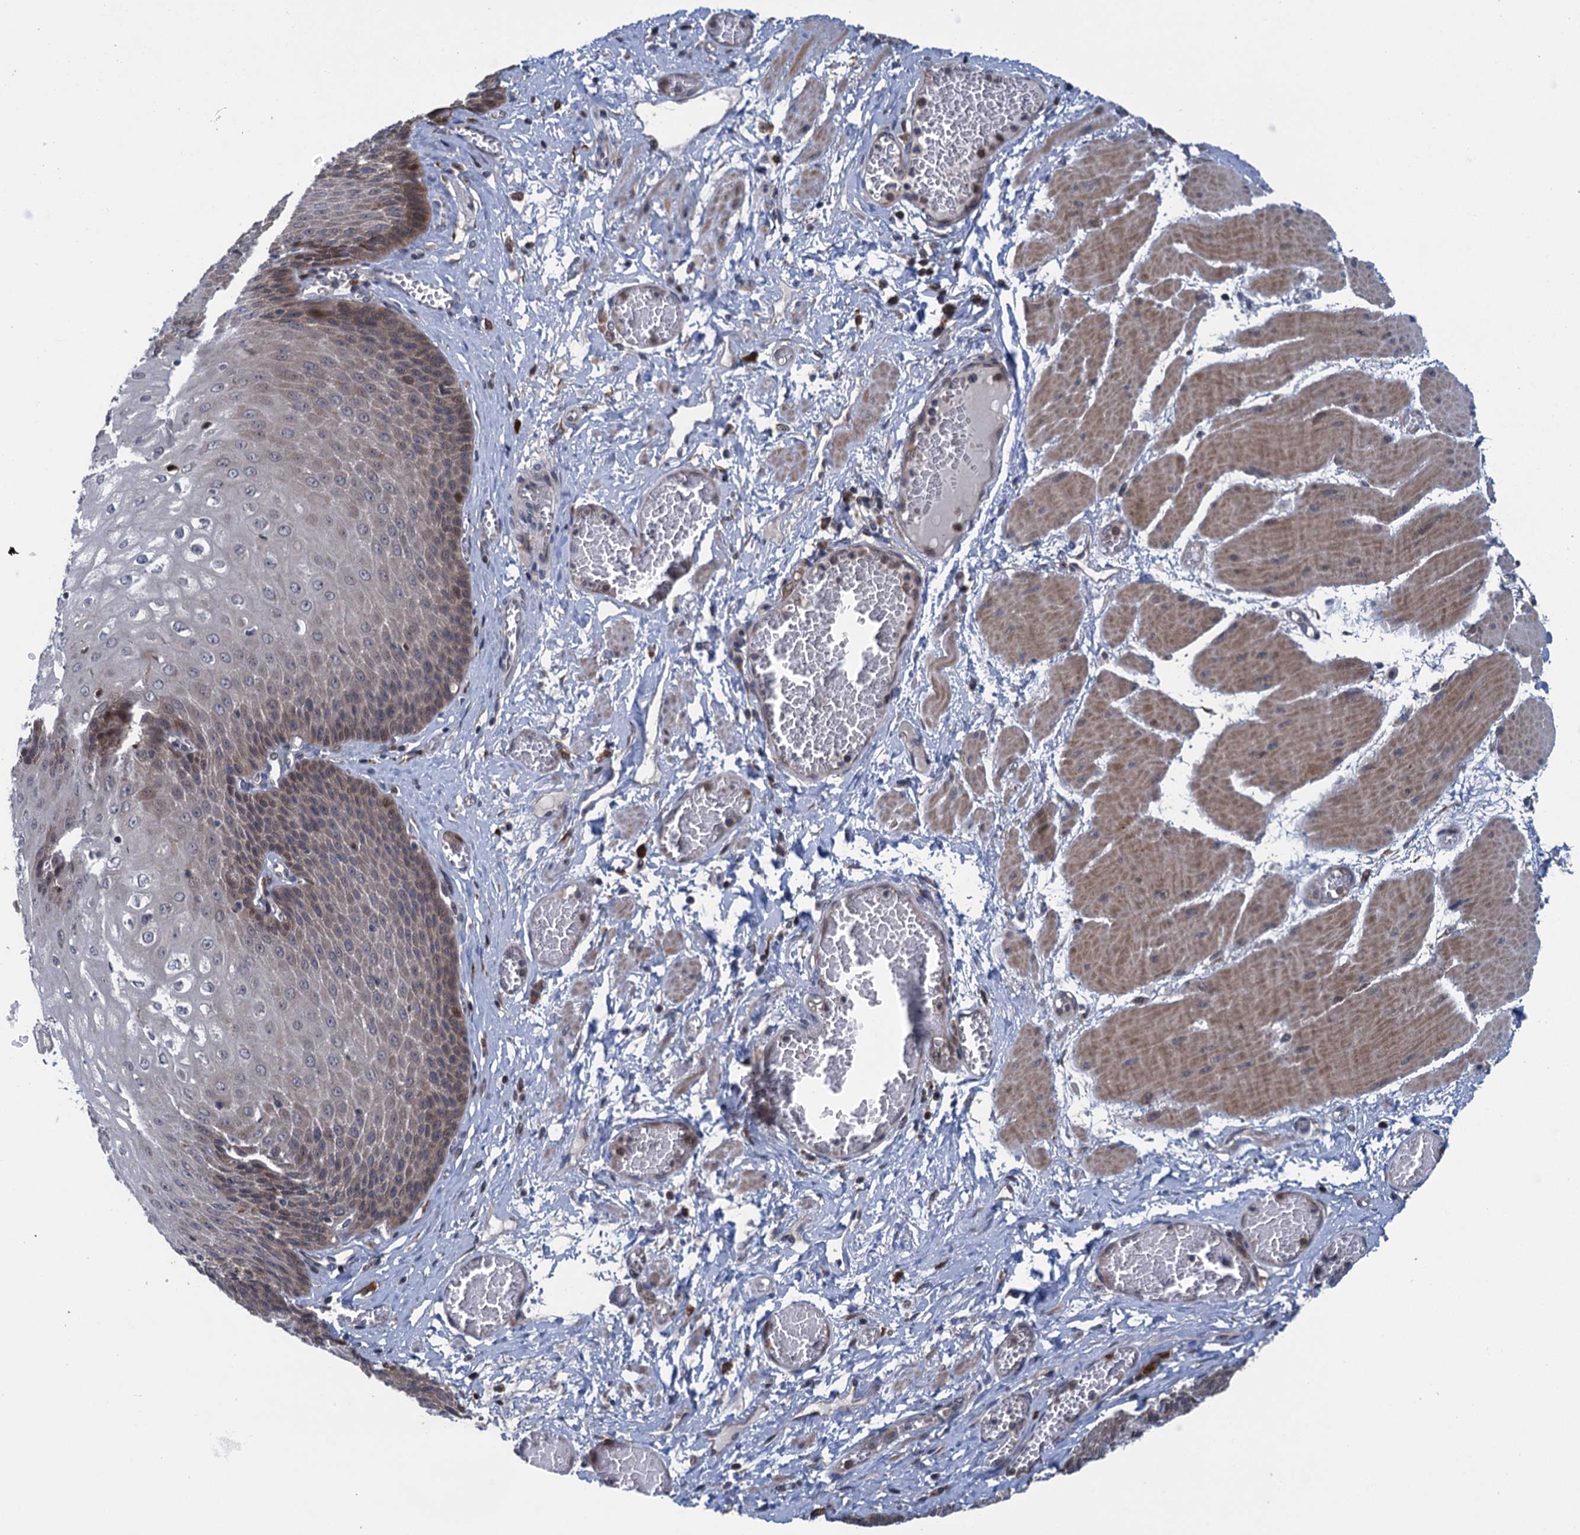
{"staining": {"intensity": "moderate", "quantity": "<25%", "location": "cytoplasmic/membranous"}, "tissue": "esophagus", "cell_type": "Squamous epithelial cells", "image_type": "normal", "snomed": [{"axis": "morphology", "description": "Normal tissue, NOS"}, {"axis": "topography", "description": "Esophagus"}], "caption": "Human esophagus stained with a brown dye displays moderate cytoplasmic/membranous positive positivity in approximately <25% of squamous epithelial cells.", "gene": "CNTN5", "patient": {"sex": "male", "age": 60}}